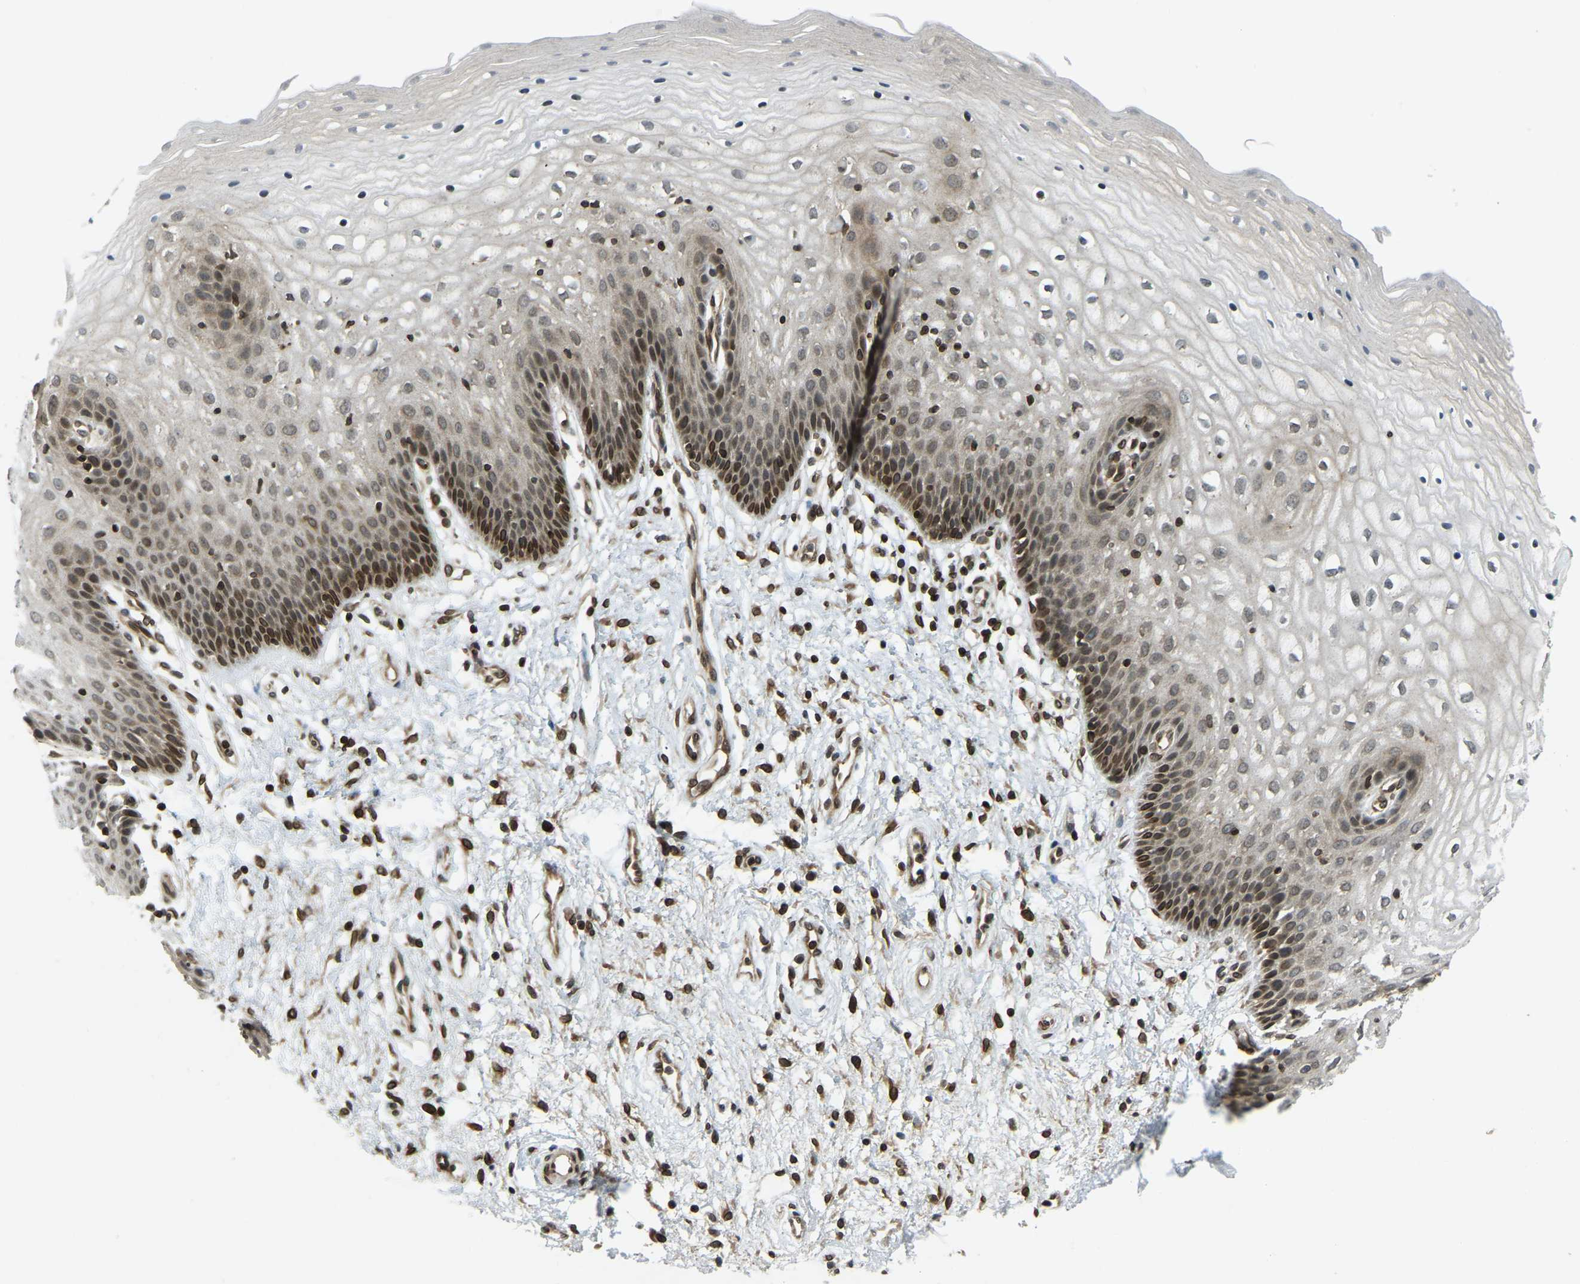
{"staining": {"intensity": "strong", "quantity": "<25%", "location": "cytoplasmic/membranous,nuclear"}, "tissue": "vagina", "cell_type": "Squamous epithelial cells", "image_type": "normal", "snomed": [{"axis": "morphology", "description": "Normal tissue, NOS"}, {"axis": "topography", "description": "Vagina"}], "caption": "This micrograph reveals IHC staining of unremarkable human vagina, with medium strong cytoplasmic/membranous,nuclear staining in approximately <25% of squamous epithelial cells.", "gene": "SYNE1", "patient": {"sex": "female", "age": 34}}